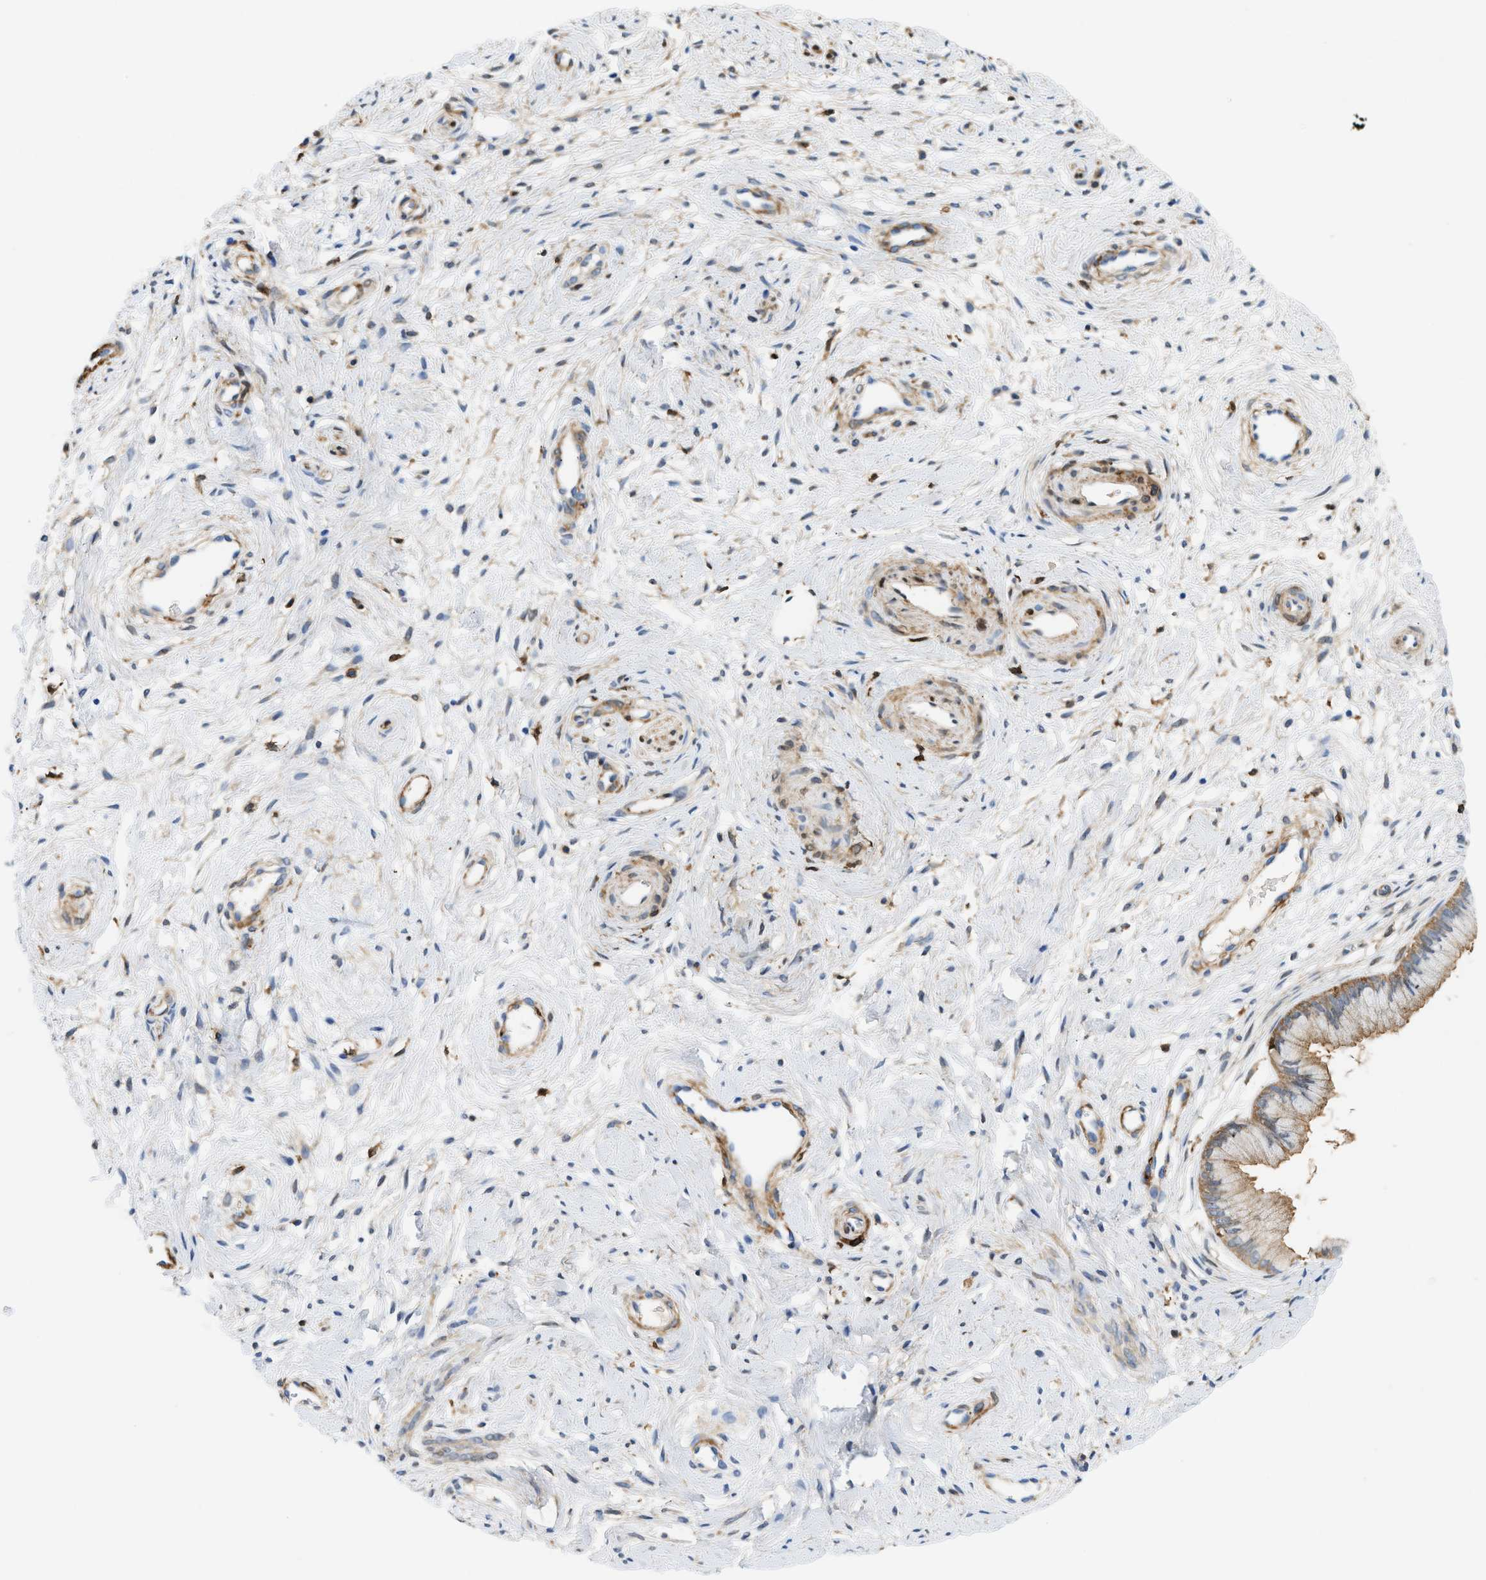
{"staining": {"intensity": "moderate", "quantity": "25%-75%", "location": "cytoplasmic/membranous"}, "tissue": "cervix", "cell_type": "Glandular cells", "image_type": "normal", "snomed": [{"axis": "morphology", "description": "Normal tissue, NOS"}, {"axis": "topography", "description": "Cervix"}], "caption": "The immunohistochemical stain labels moderate cytoplasmic/membranous staining in glandular cells of benign cervix.", "gene": "GSN", "patient": {"sex": "female", "age": 39}}